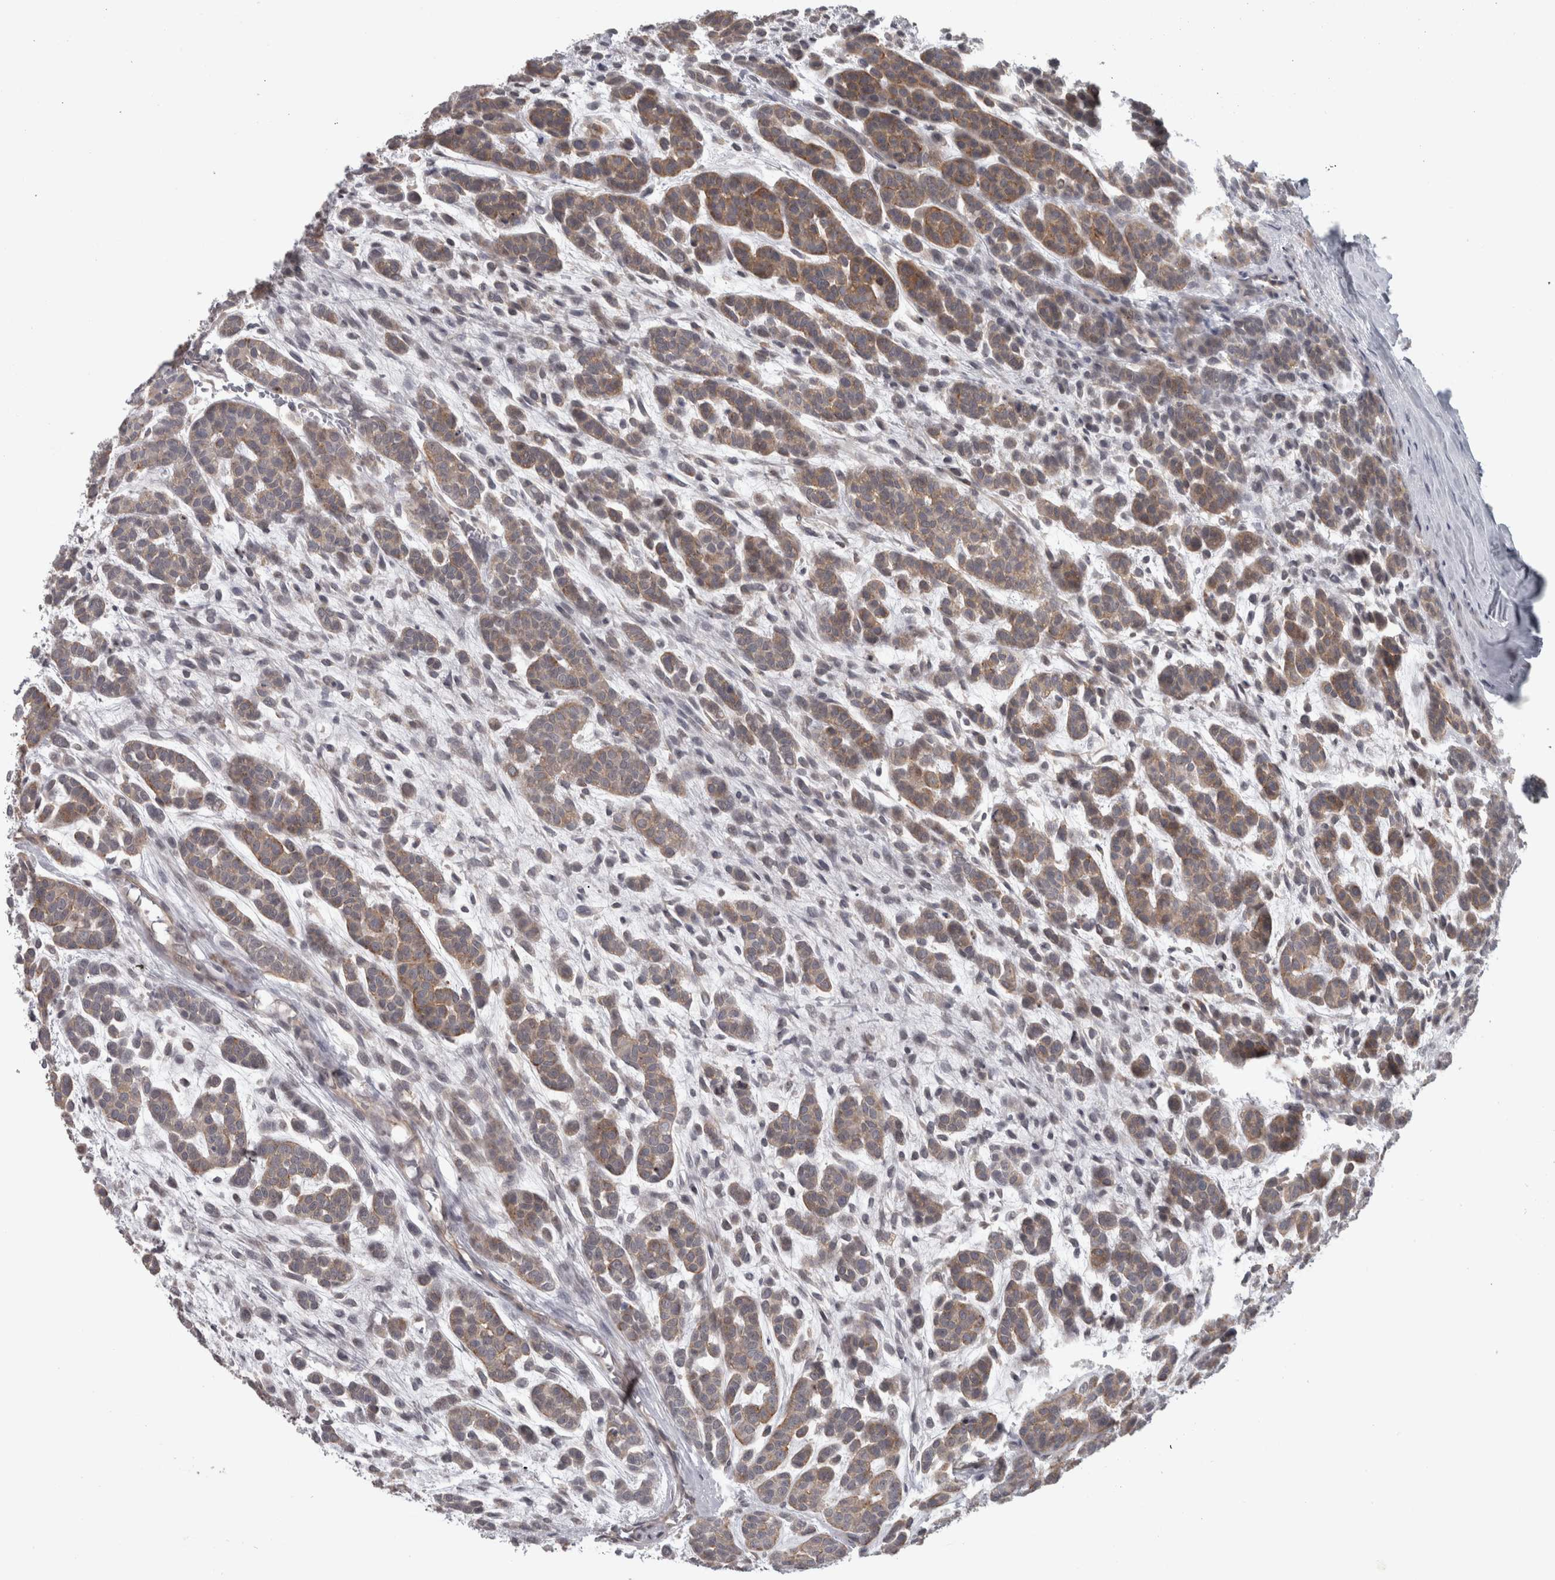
{"staining": {"intensity": "weak", "quantity": ">75%", "location": "cytoplasmic/membranous"}, "tissue": "head and neck cancer", "cell_type": "Tumor cells", "image_type": "cancer", "snomed": [{"axis": "morphology", "description": "Adenocarcinoma, NOS"}, {"axis": "morphology", "description": "Adenoma, NOS"}, {"axis": "topography", "description": "Head-Neck"}], "caption": "Immunohistochemistry (IHC) image of human head and neck adenocarcinoma stained for a protein (brown), which reveals low levels of weak cytoplasmic/membranous positivity in about >75% of tumor cells.", "gene": "PPP1R12B", "patient": {"sex": "female", "age": 55}}